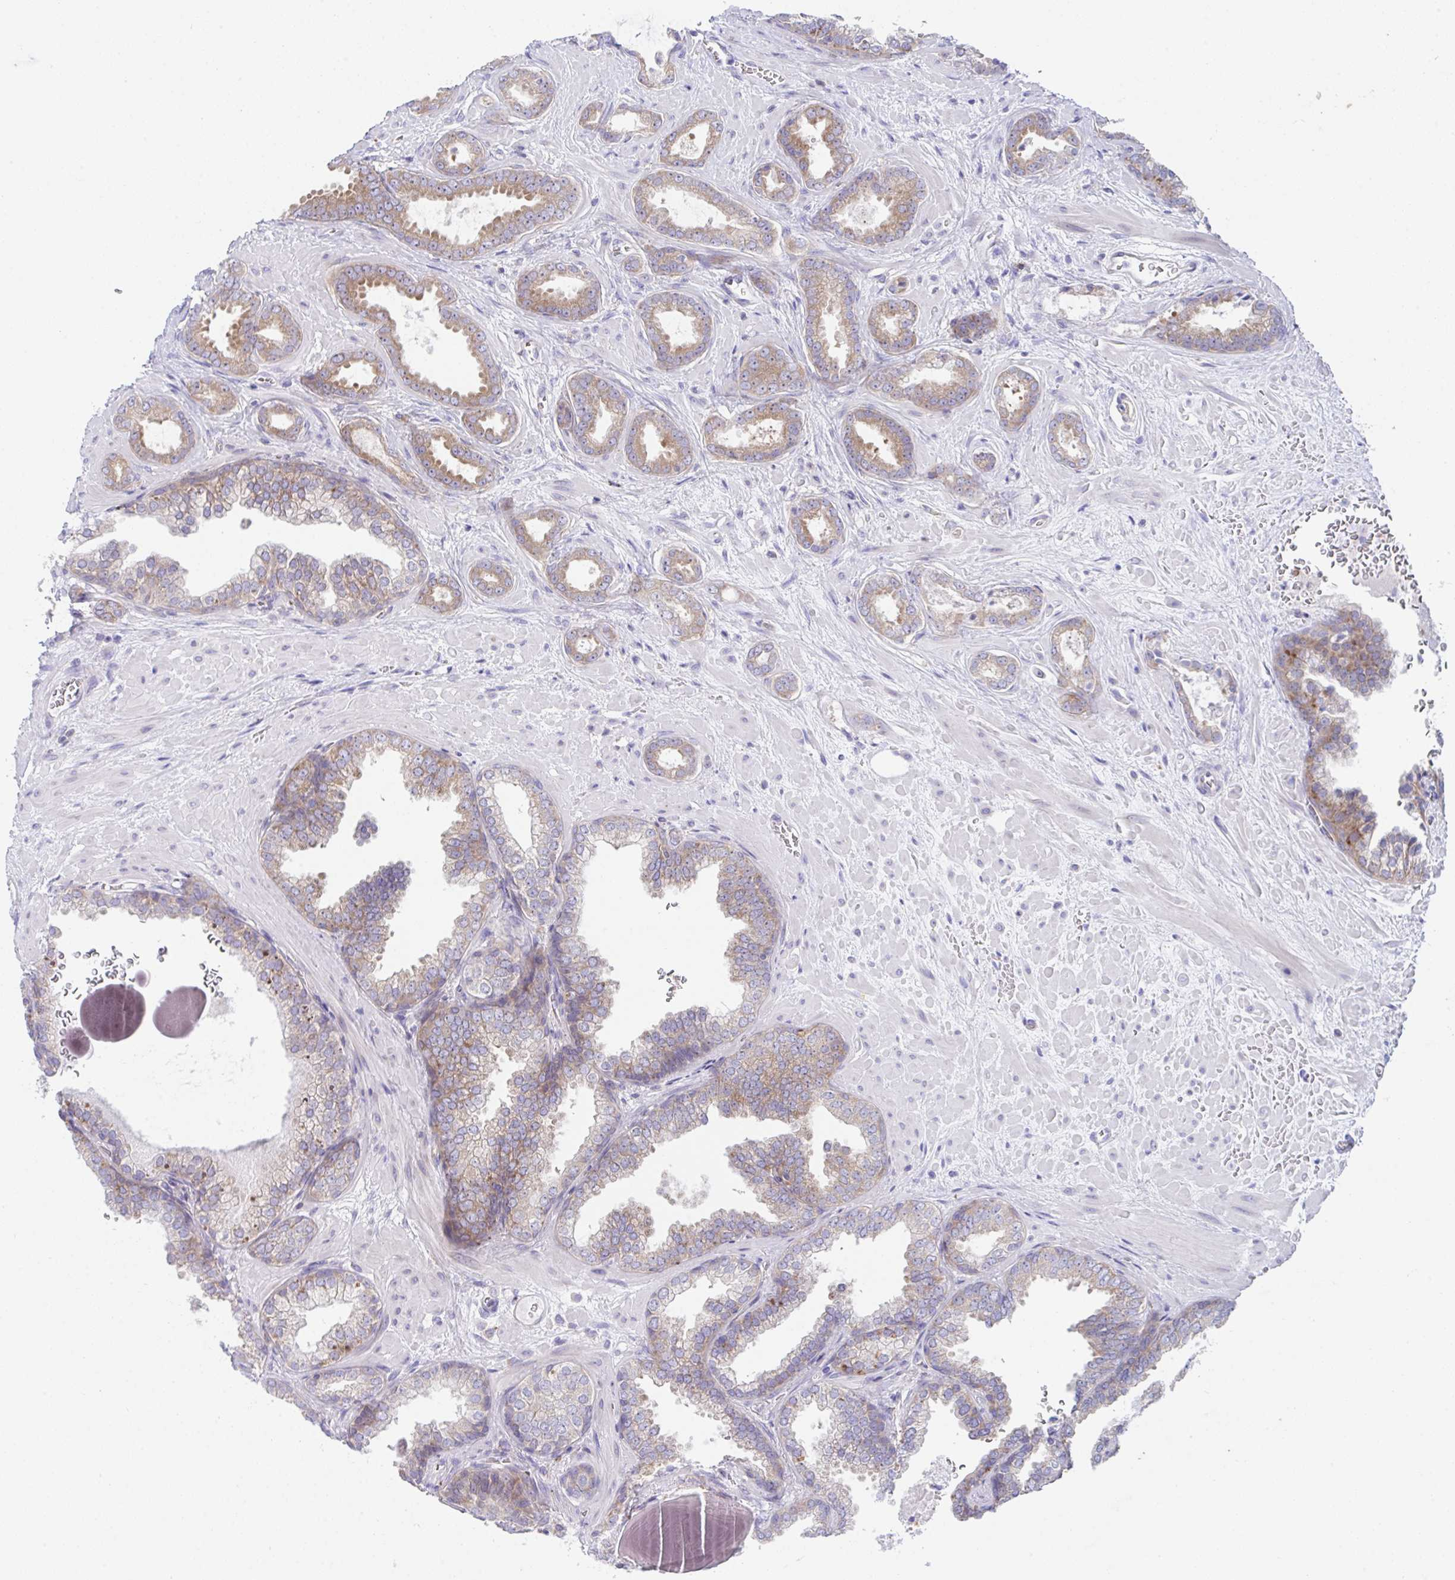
{"staining": {"intensity": "moderate", "quantity": ">75%", "location": "cytoplasmic/membranous"}, "tissue": "prostate cancer", "cell_type": "Tumor cells", "image_type": "cancer", "snomed": [{"axis": "morphology", "description": "Adenocarcinoma, High grade"}, {"axis": "topography", "description": "Prostate"}], "caption": "Immunohistochemistry histopathology image of neoplastic tissue: human high-grade adenocarcinoma (prostate) stained using immunohistochemistry demonstrates medium levels of moderate protein expression localized specifically in the cytoplasmic/membranous of tumor cells, appearing as a cytoplasmic/membranous brown color.", "gene": "FAU", "patient": {"sex": "male", "age": 58}}